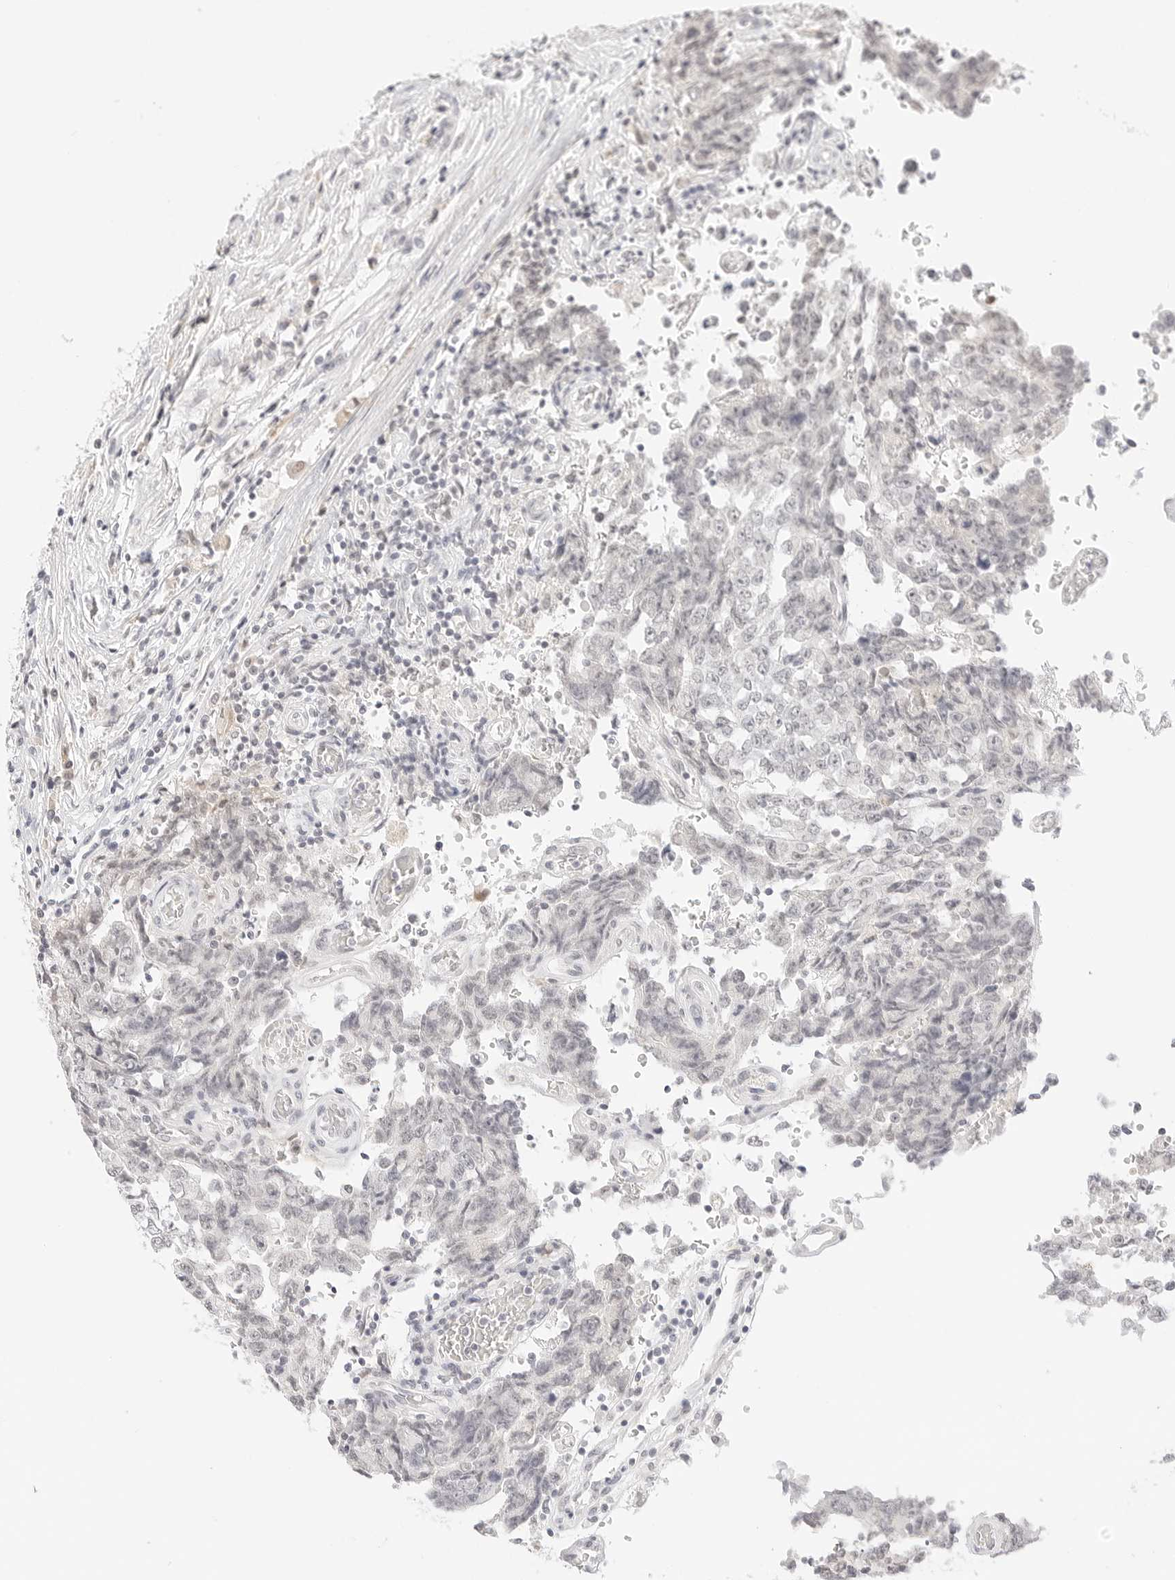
{"staining": {"intensity": "negative", "quantity": "none", "location": "none"}, "tissue": "testis cancer", "cell_type": "Tumor cells", "image_type": "cancer", "snomed": [{"axis": "morphology", "description": "Carcinoma, Embryonal, NOS"}, {"axis": "topography", "description": "Testis"}], "caption": "Tumor cells show no significant protein staining in embryonal carcinoma (testis).", "gene": "XKR4", "patient": {"sex": "male", "age": 26}}